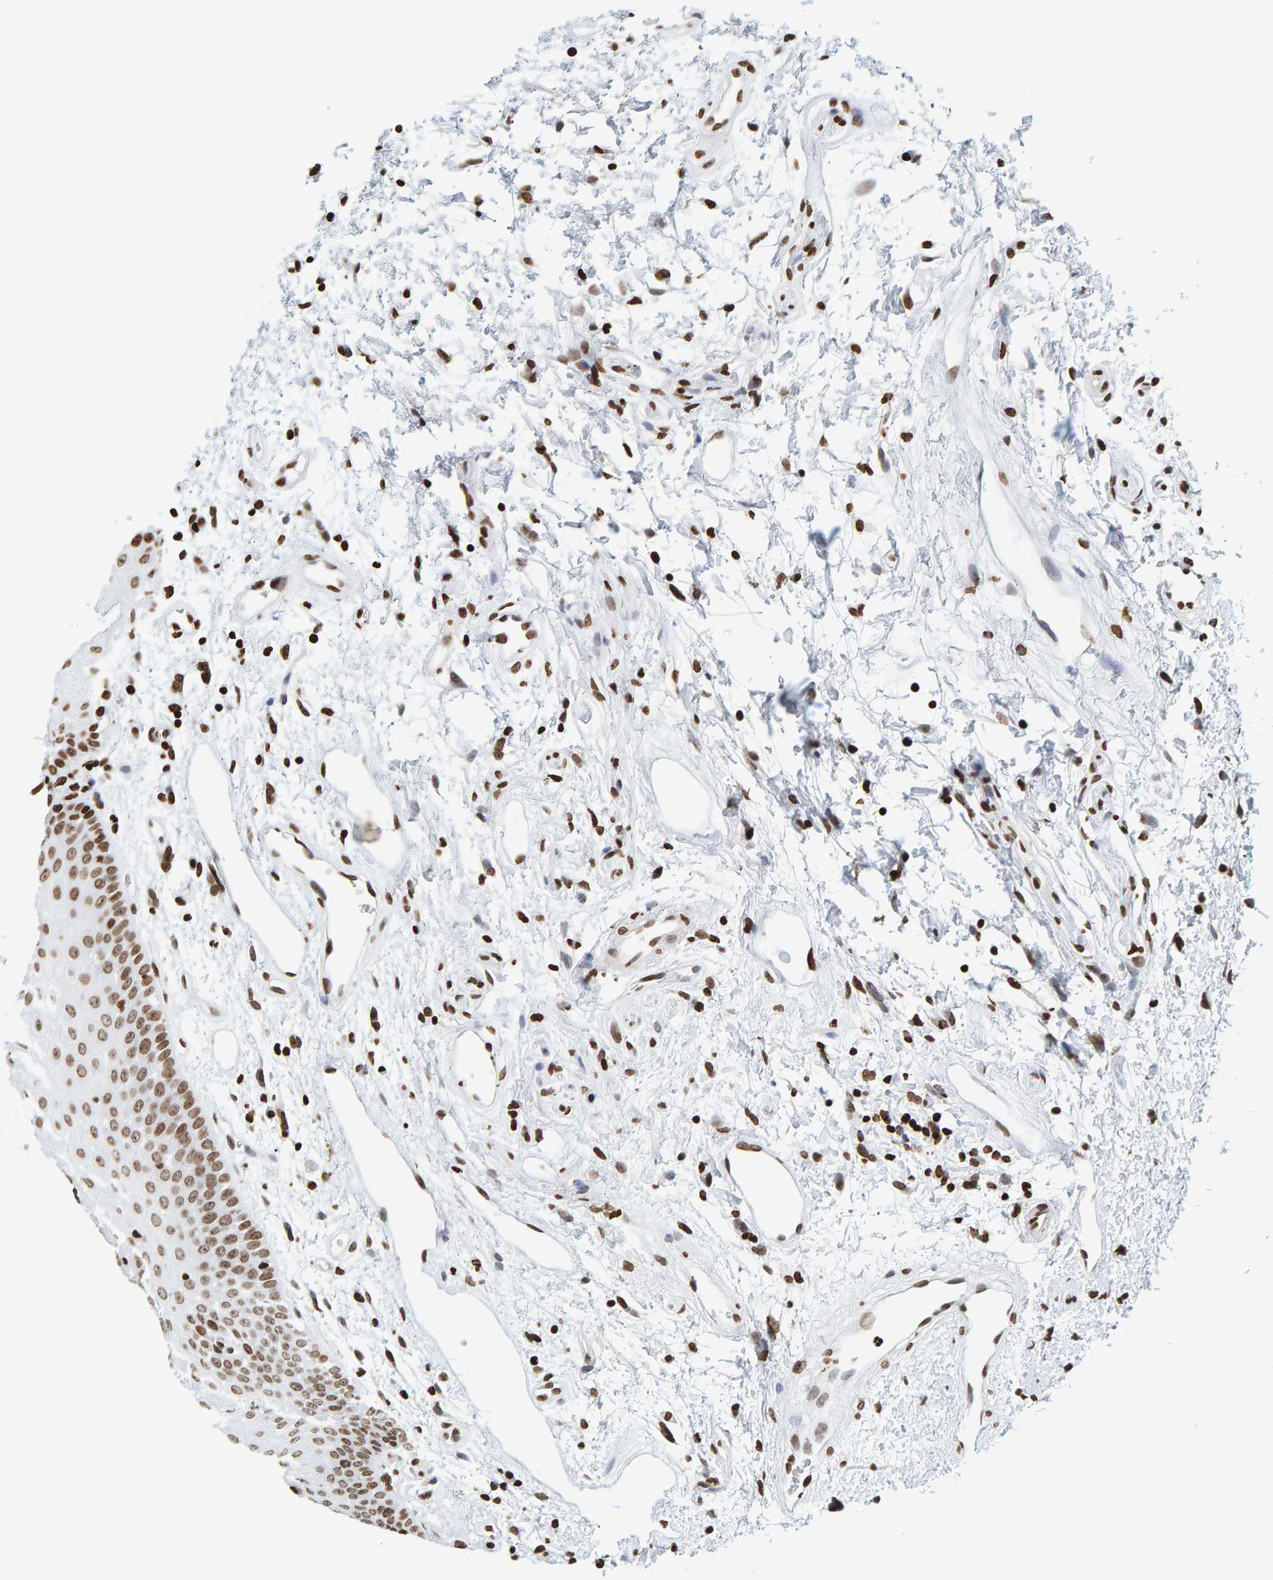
{"staining": {"intensity": "strong", "quantity": ">75%", "location": "nuclear"}, "tissue": "oral mucosa", "cell_type": "Squamous epithelial cells", "image_type": "normal", "snomed": [{"axis": "morphology", "description": "Normal tissue, NOS"}, {"axis": "topography", "description": "Skeletal muscle"}, {"axis": "topography", "description": "Oral tissue"}, {"axis": "topography", "description": "Peripheral nerve tissue"}], "caption": "Immunohistochemistry (IHC) photomicrograph of unremarkable oral mucosa: human oral mucosa stained using IHC demonstrates high levels of strong protein expression localized specifically in the nuclear of squamous epithelial cells, appearing as a nuclear brown color.", "gene": "BRF2", "patient": {"sex": "female", "age": 84}}